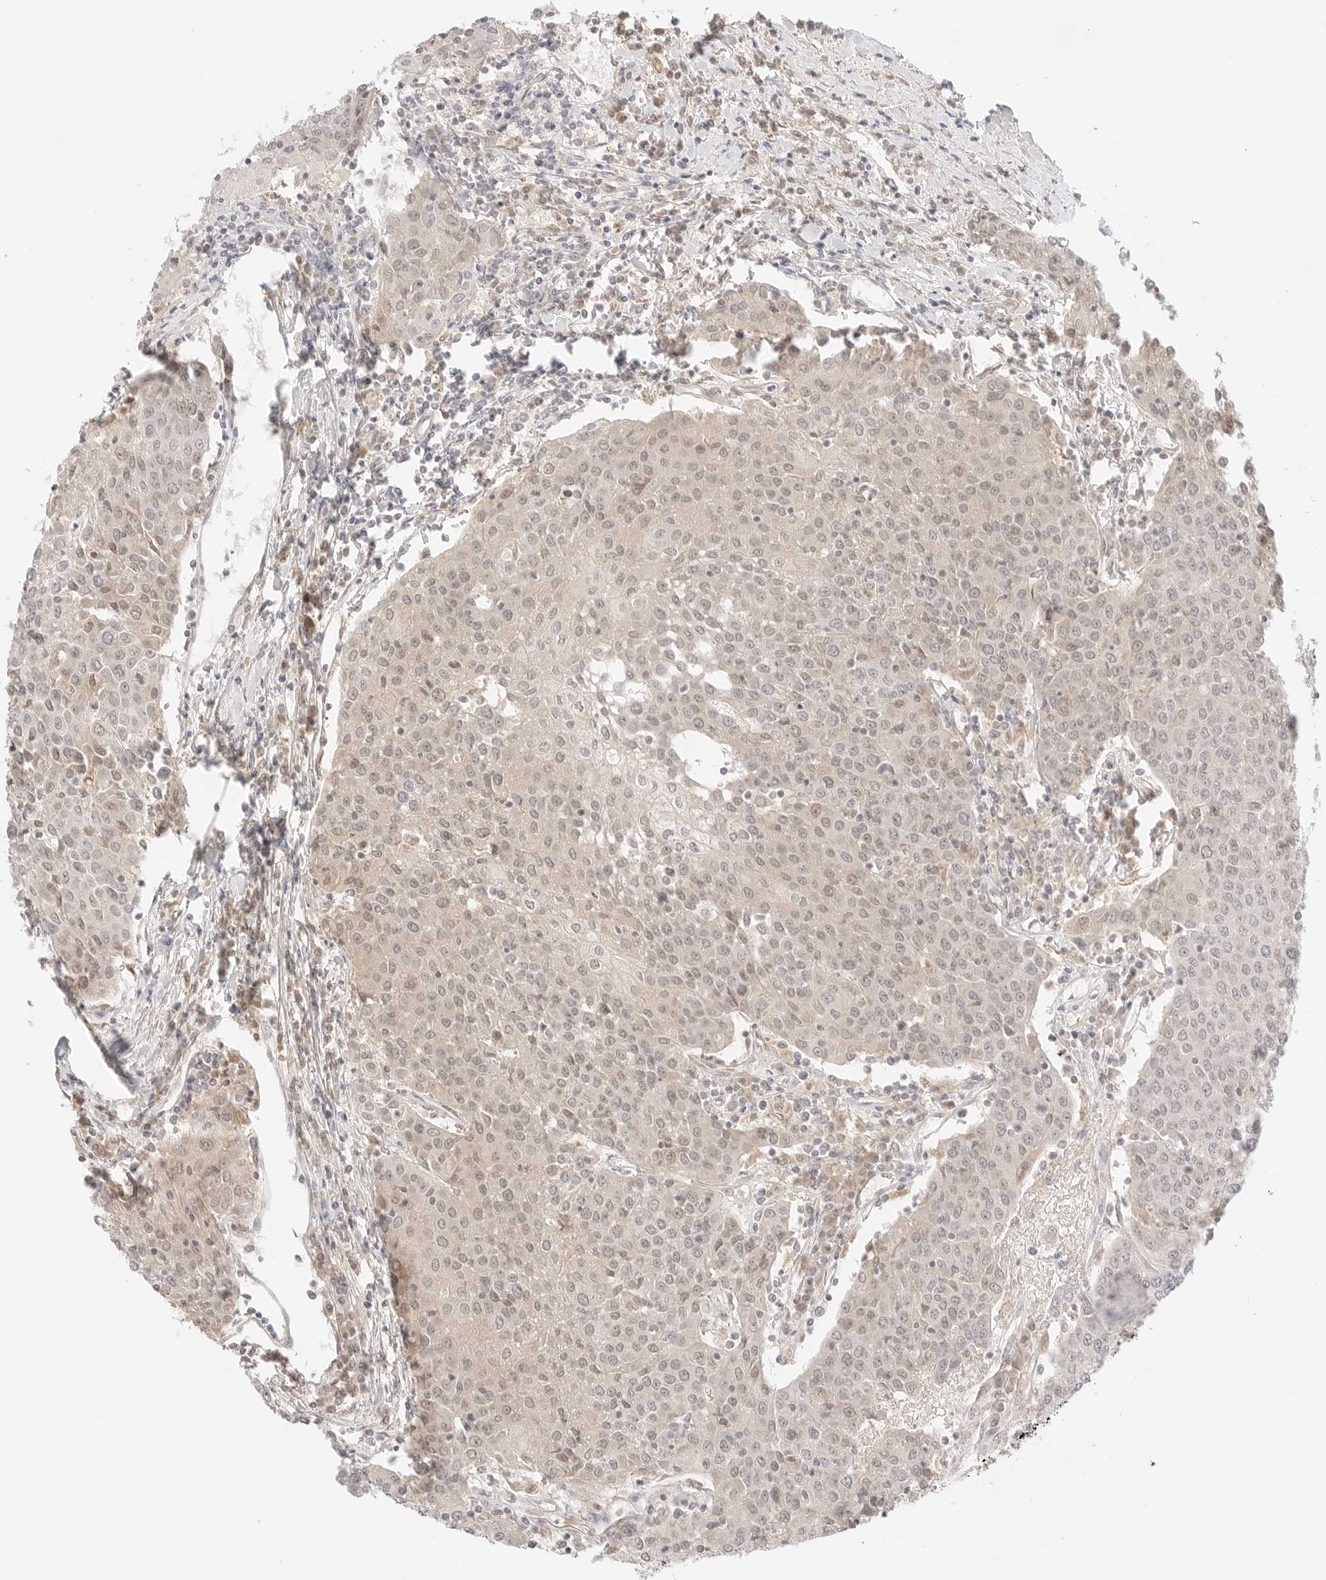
{"staining": {"intensity": "weak", "quantity": "25%-75%", "location": "nuclear"}, "tissue": "urothelial cancer", "cell_type": "Tumor cells", "image_type": "cancer", "snomed": [{"axis": "morphology", "description": "Urothelial carcinoma, High grade"}, {"axis": "topography", "description": "Urinary bladder"}], "caption": "Immunohistochemistry staining of urothelial carcinoma (high-grade), which displays low levels of weak nuclear staining in approximately 25%-75% of tumor cells indicating weak nuclear protein expression. The staining was performed using DAB (3,3'-diaminobenzidine) (brown) for protein detection and nuclei were counterstained in hematoxylin (blue).", "gene": "RPS6KL1", "patient": {"sex": "female", "age": 85}}